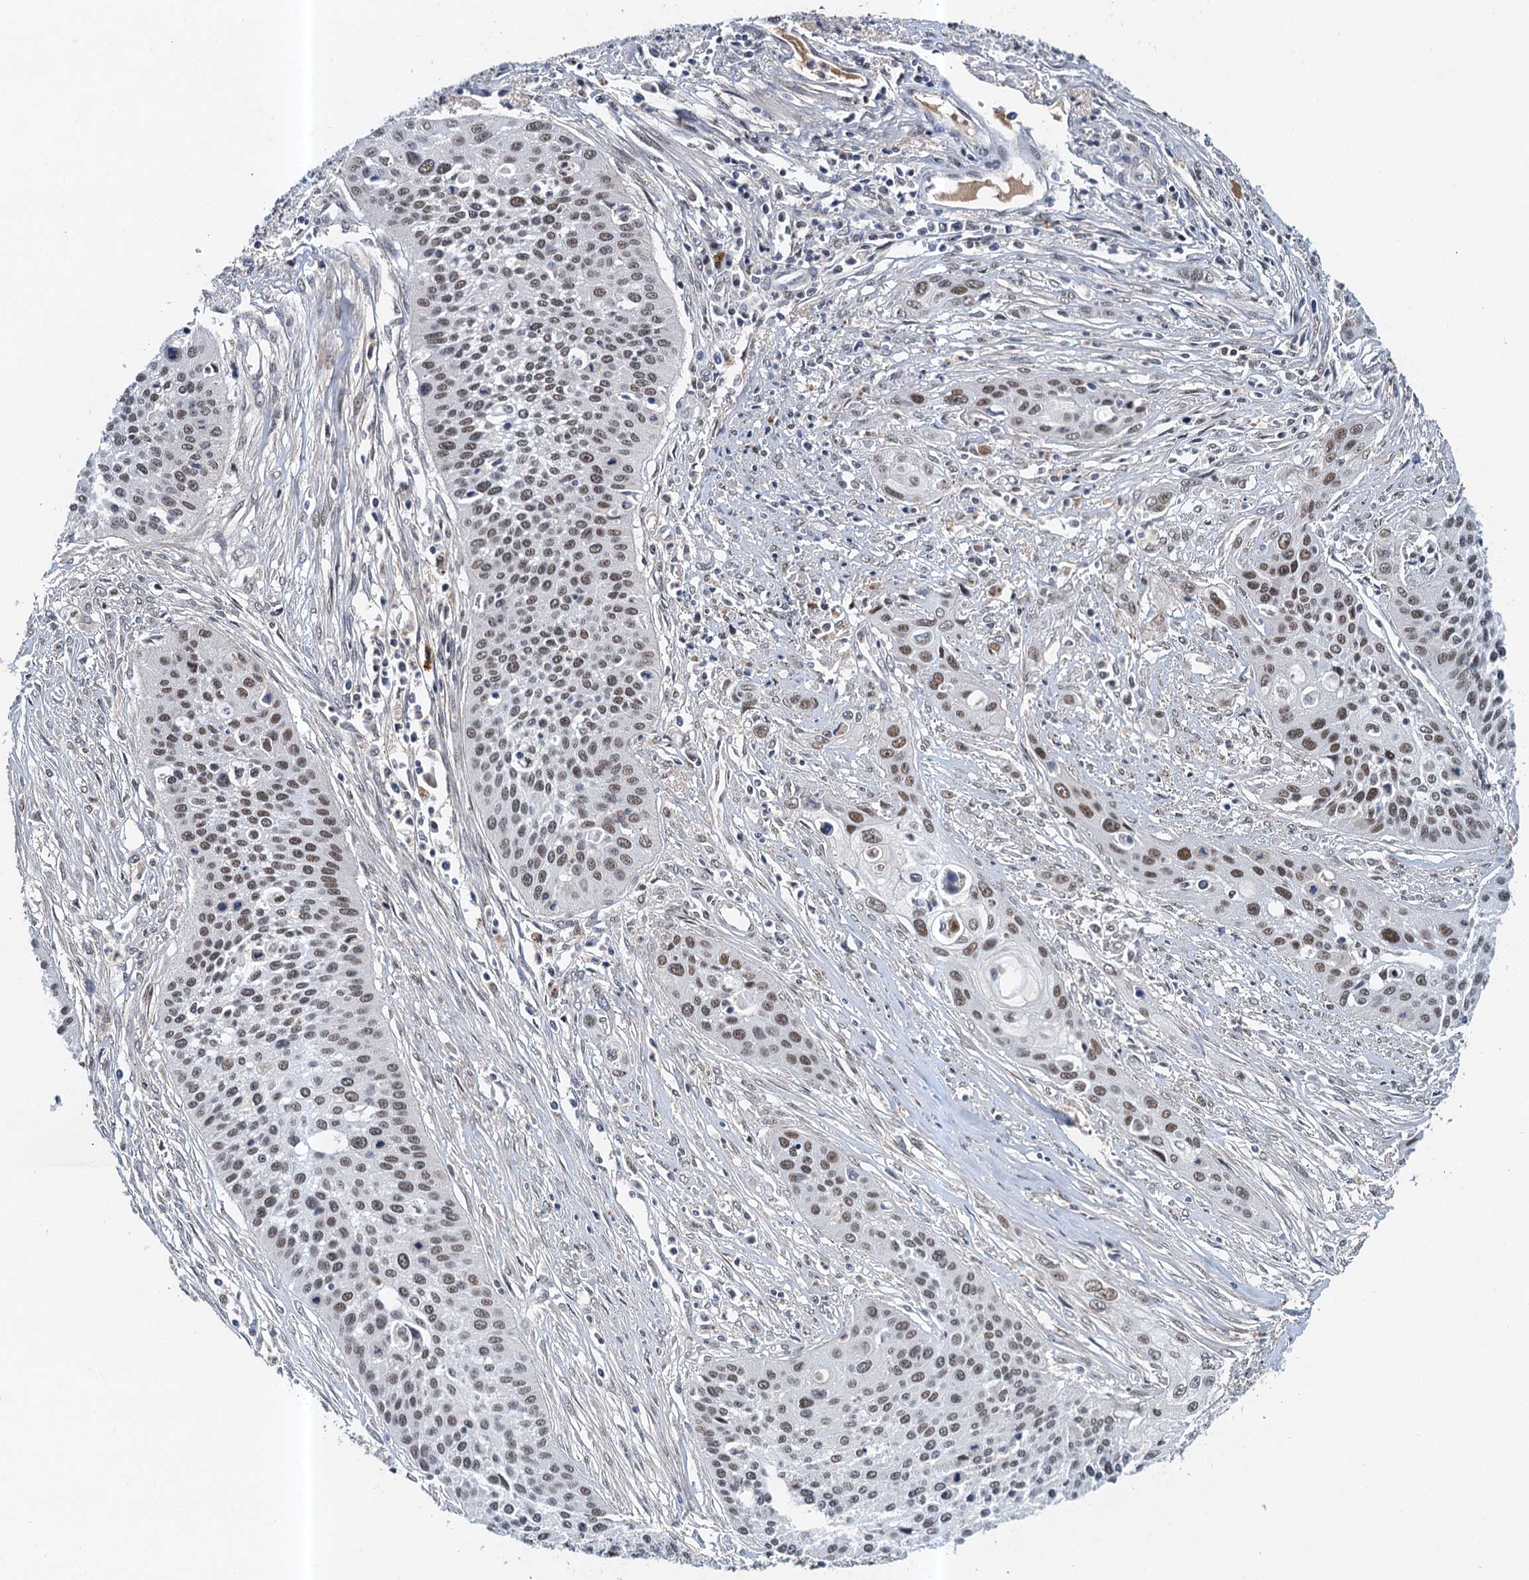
{"staining": {"intensity": "moderate", "quantity": "25%-75%", "location": "nuclear"}, "tissue": "cervical cancer", "cell_type": "Tumor cells", "image_type": "cancer", "snomed": [{"axis": "morphology", "description": "Squamous cell carcinoma, NOS"}, {"axis": "topography", "description": "Cervix"}], "caption": "This photomicrograph displays IHC staining of human squamous cell carcinoma (cervical), with medium moderate nuclear expression in about 25%-75% of tumor cells.", "gene": "CSTF3", "patient": {"sex": "female", "age": 34}}